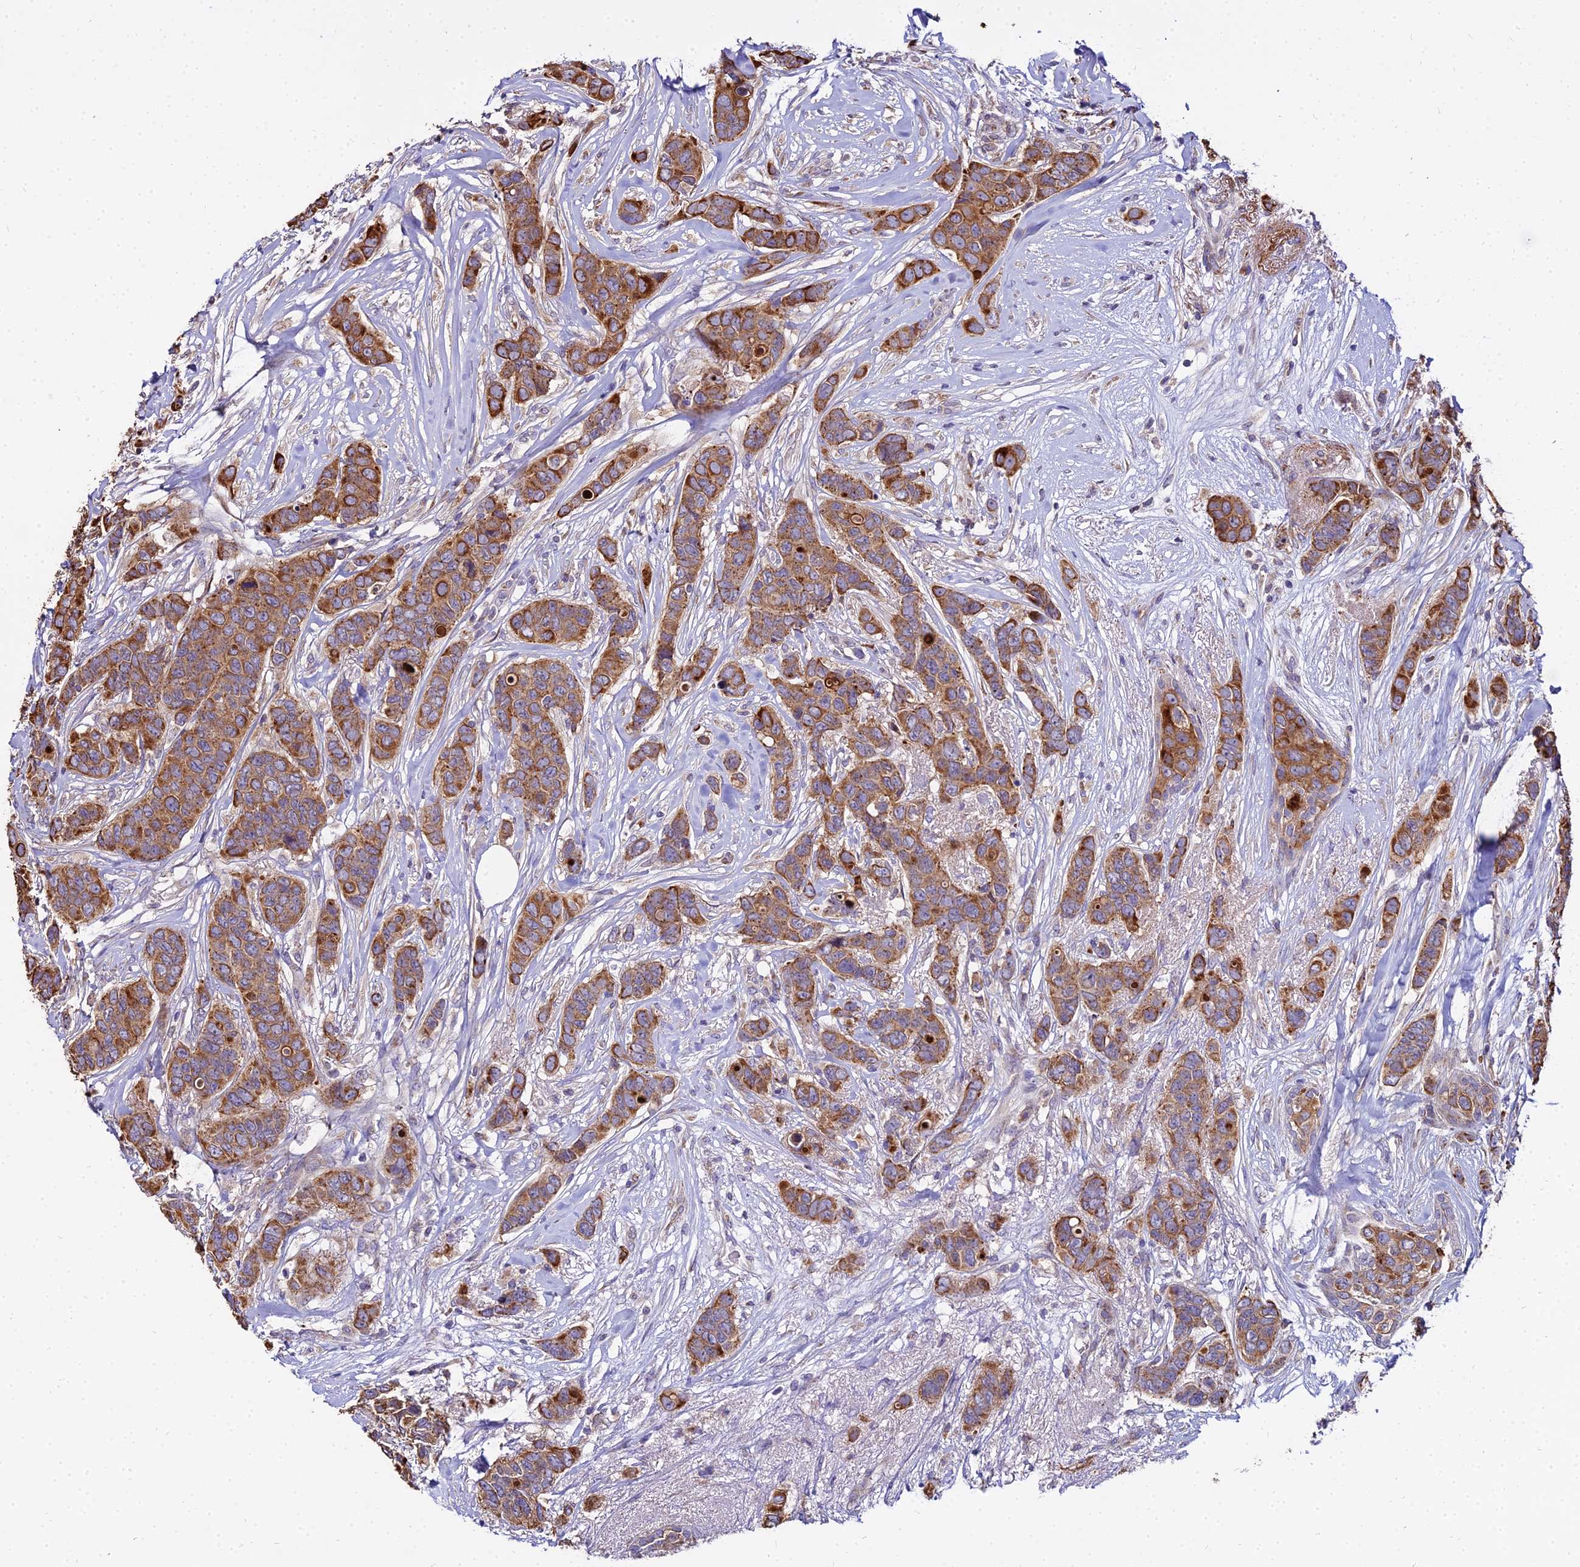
{"staining": {"intensity": "strong", "quantity": ">75%", "location": "cytoplasmic/membranous"}, "tissue": "breast cancer", "cell_type": "Tumor cells", "image_type": "cancer", "snomed": [{"axis": "morphology", "description": "Lobular carcinoma"}, {"axis": "topography", "description": "Breast"}], "caption": "This histopathology image shows IHC staining of human breast lobular carcinoma, with high strong cytoplasmic/membranous expression in approximately >75% of tumor cells.", "gene": "PEX19", "patient": {"sex": "female", "age": 51}}